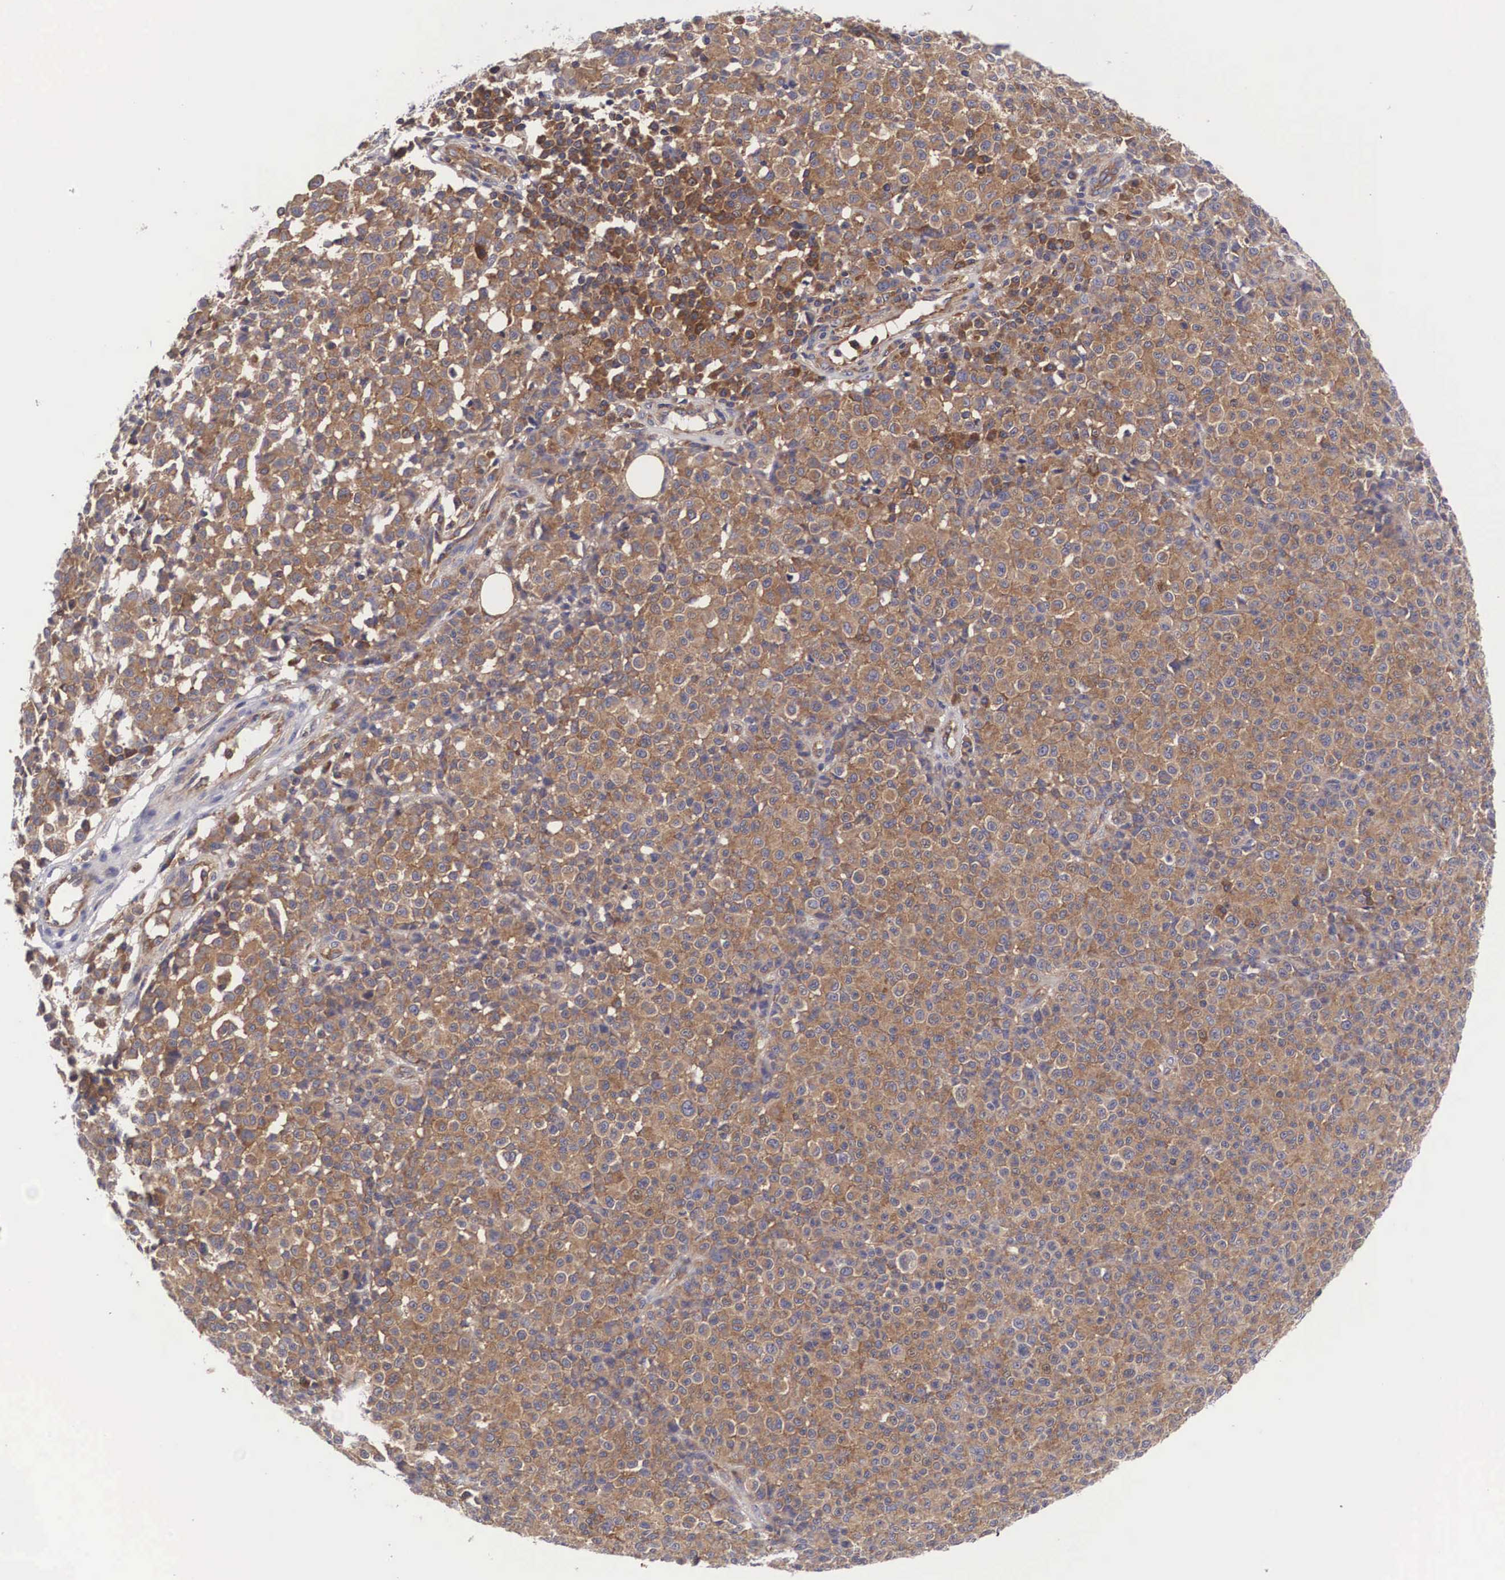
{"staining": {"intensity": "moderate", "quantity": "25%-75%", "location": "cytoplasmic/membranous"}, "tissue": "melanoma", "cell_type": "Tumor cells", "image_type": "cancer", "snomed": [{"axis": "morphology", "description": "Malignant melanoma, Metastatic site"}, {"axis": "topography", "description": "Skin"}], "caption": "Immunohistochemical staining of human melanoma exhibits moderate cytoplasmic/membranous protein positivity in about 25%-75% of tumor cells.", "gene": "GRIPAP1", "patient": {"sex": "male", "age": 32}}